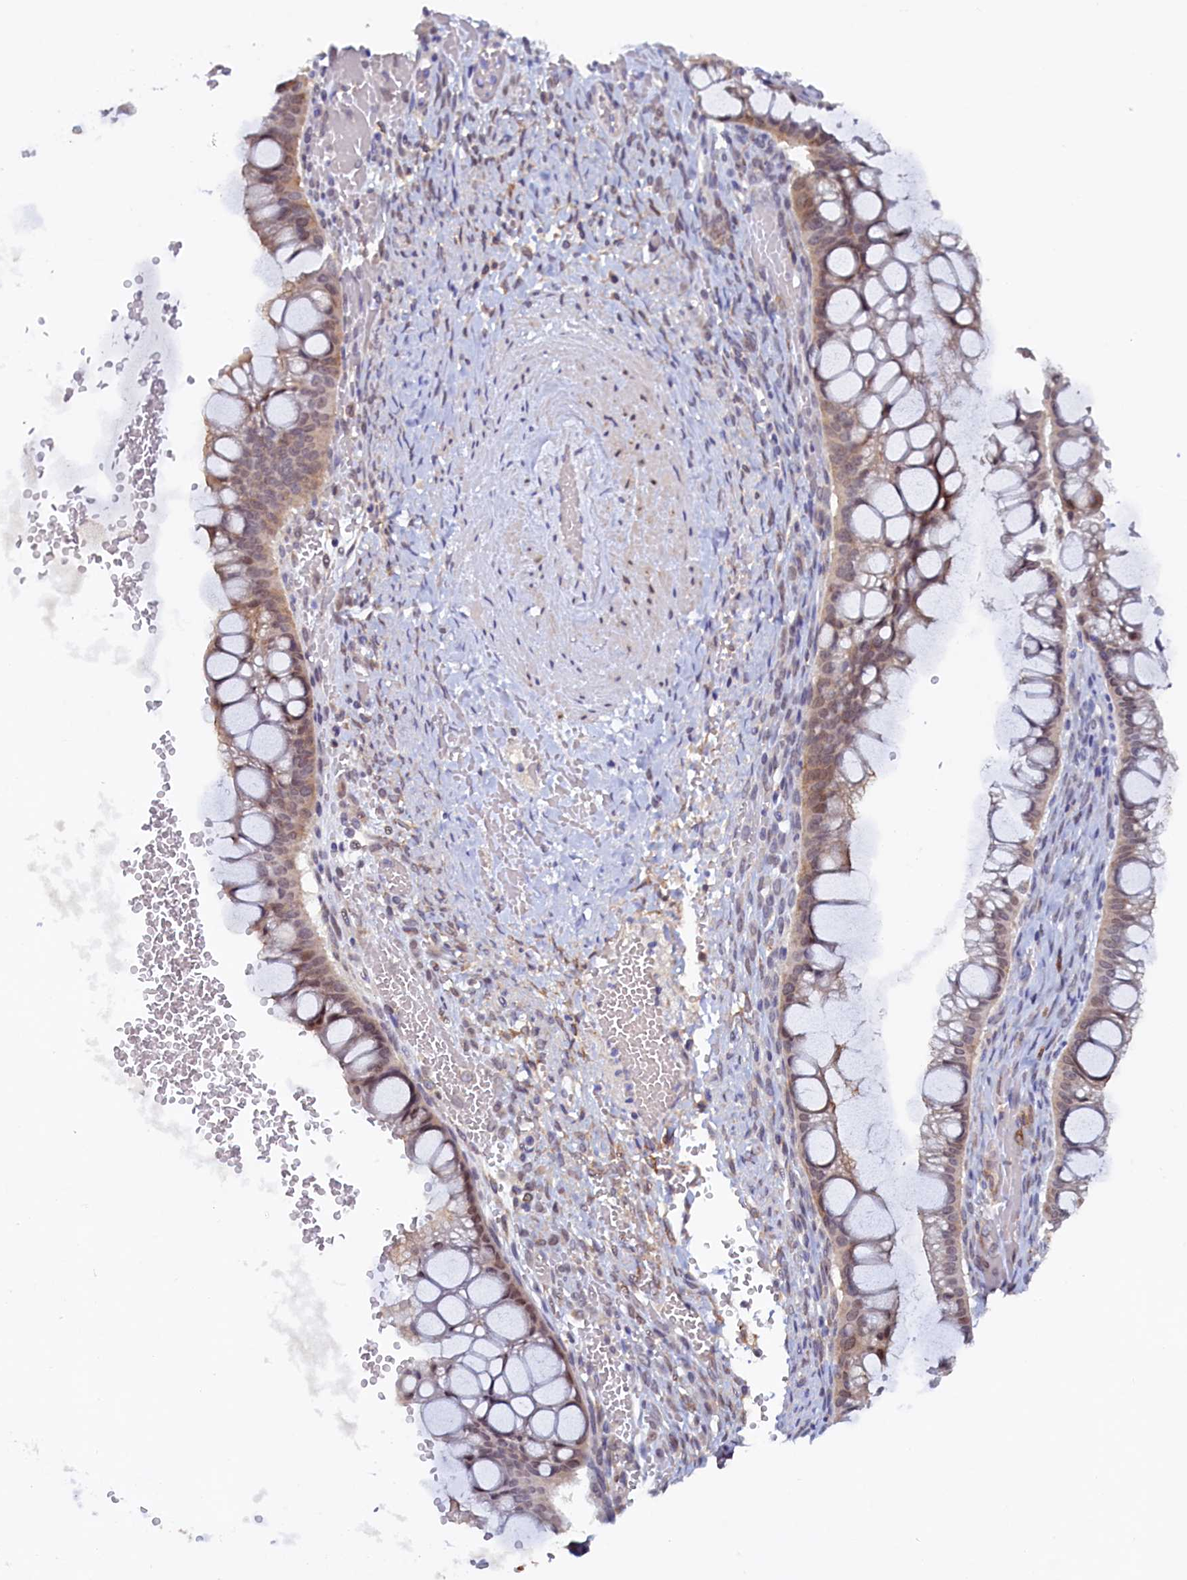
{"staining": {"intensity": "weak", "quantity": ">75%", "location": "cytoplasmic/membranous,nuclear"}, "tissue": "ovarian cancer", "cell_type": "Tumor cells", "image_type": "cancer", "snomed": [{"axis": "morphology", "description": "Cystadenocarcinoma, mucinous, NOS"}, {"axis": "topography", "description": "Ovary"}], "caption": "Protein staining of ovarian mucinous cystadenocarcinoma tissue demonstrates weak cytoplasmic/membranous and nuclear staining in about >75% of tumor cells.", "gene": "PACSIN3", "patient": {"sex": "female", "age": 73}}